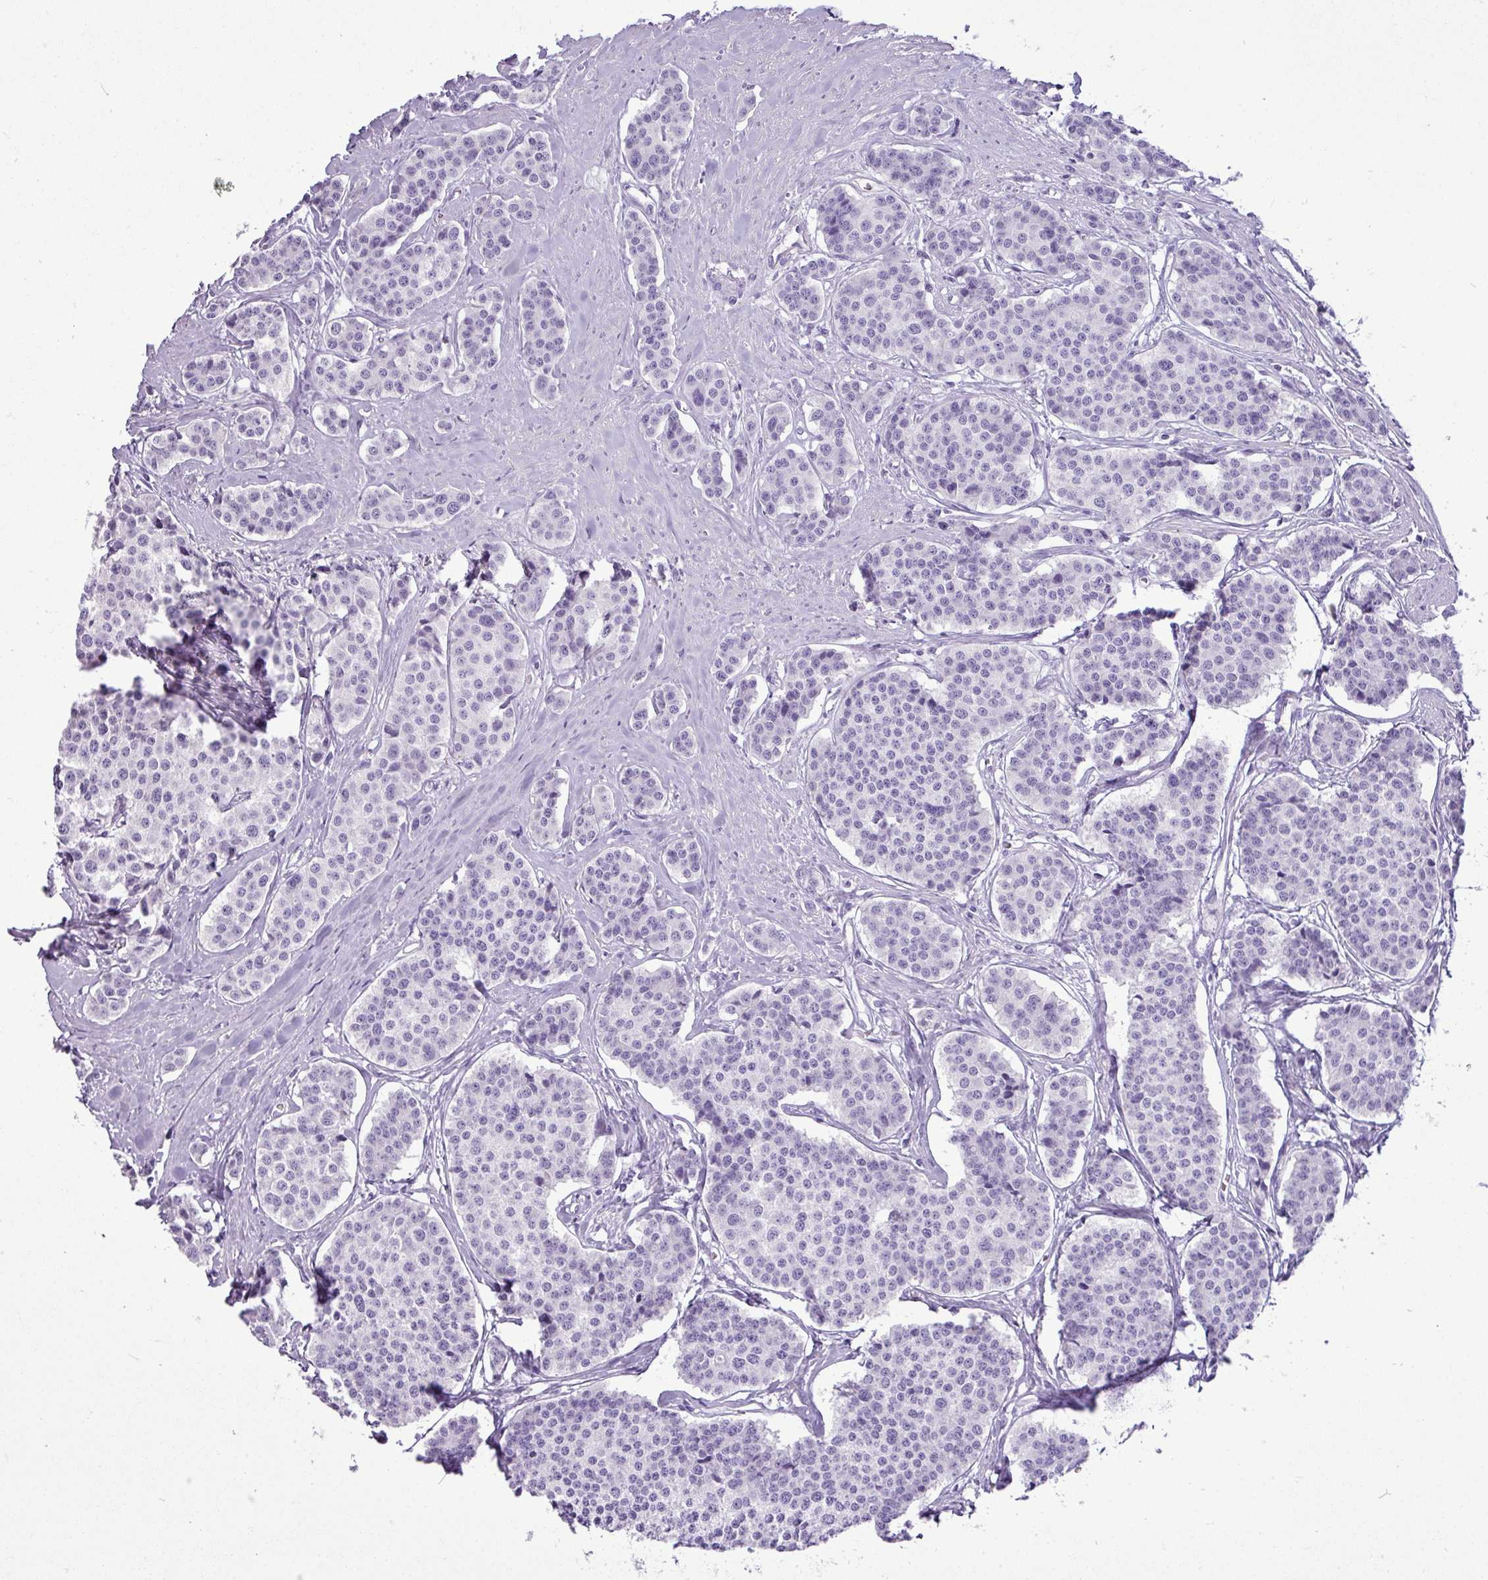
{"staining": {"intensity": "negative", "quantity": "none", "location": "none"}, "tissue": "carcinoid", "cell_type": "Tumor cells", "image_type": "cancer", "snomed": [{"axis": "morphology", "description": "Carcinoid, malignant, NOS"}, {"axis": "topography", "description": "Small intestine"}], "caption": "Tumor cells are negative for brown protein staining in malignant carcinoid.", "gene": "RBMXL2", "patient": {"sex": "male", "age": 60}}